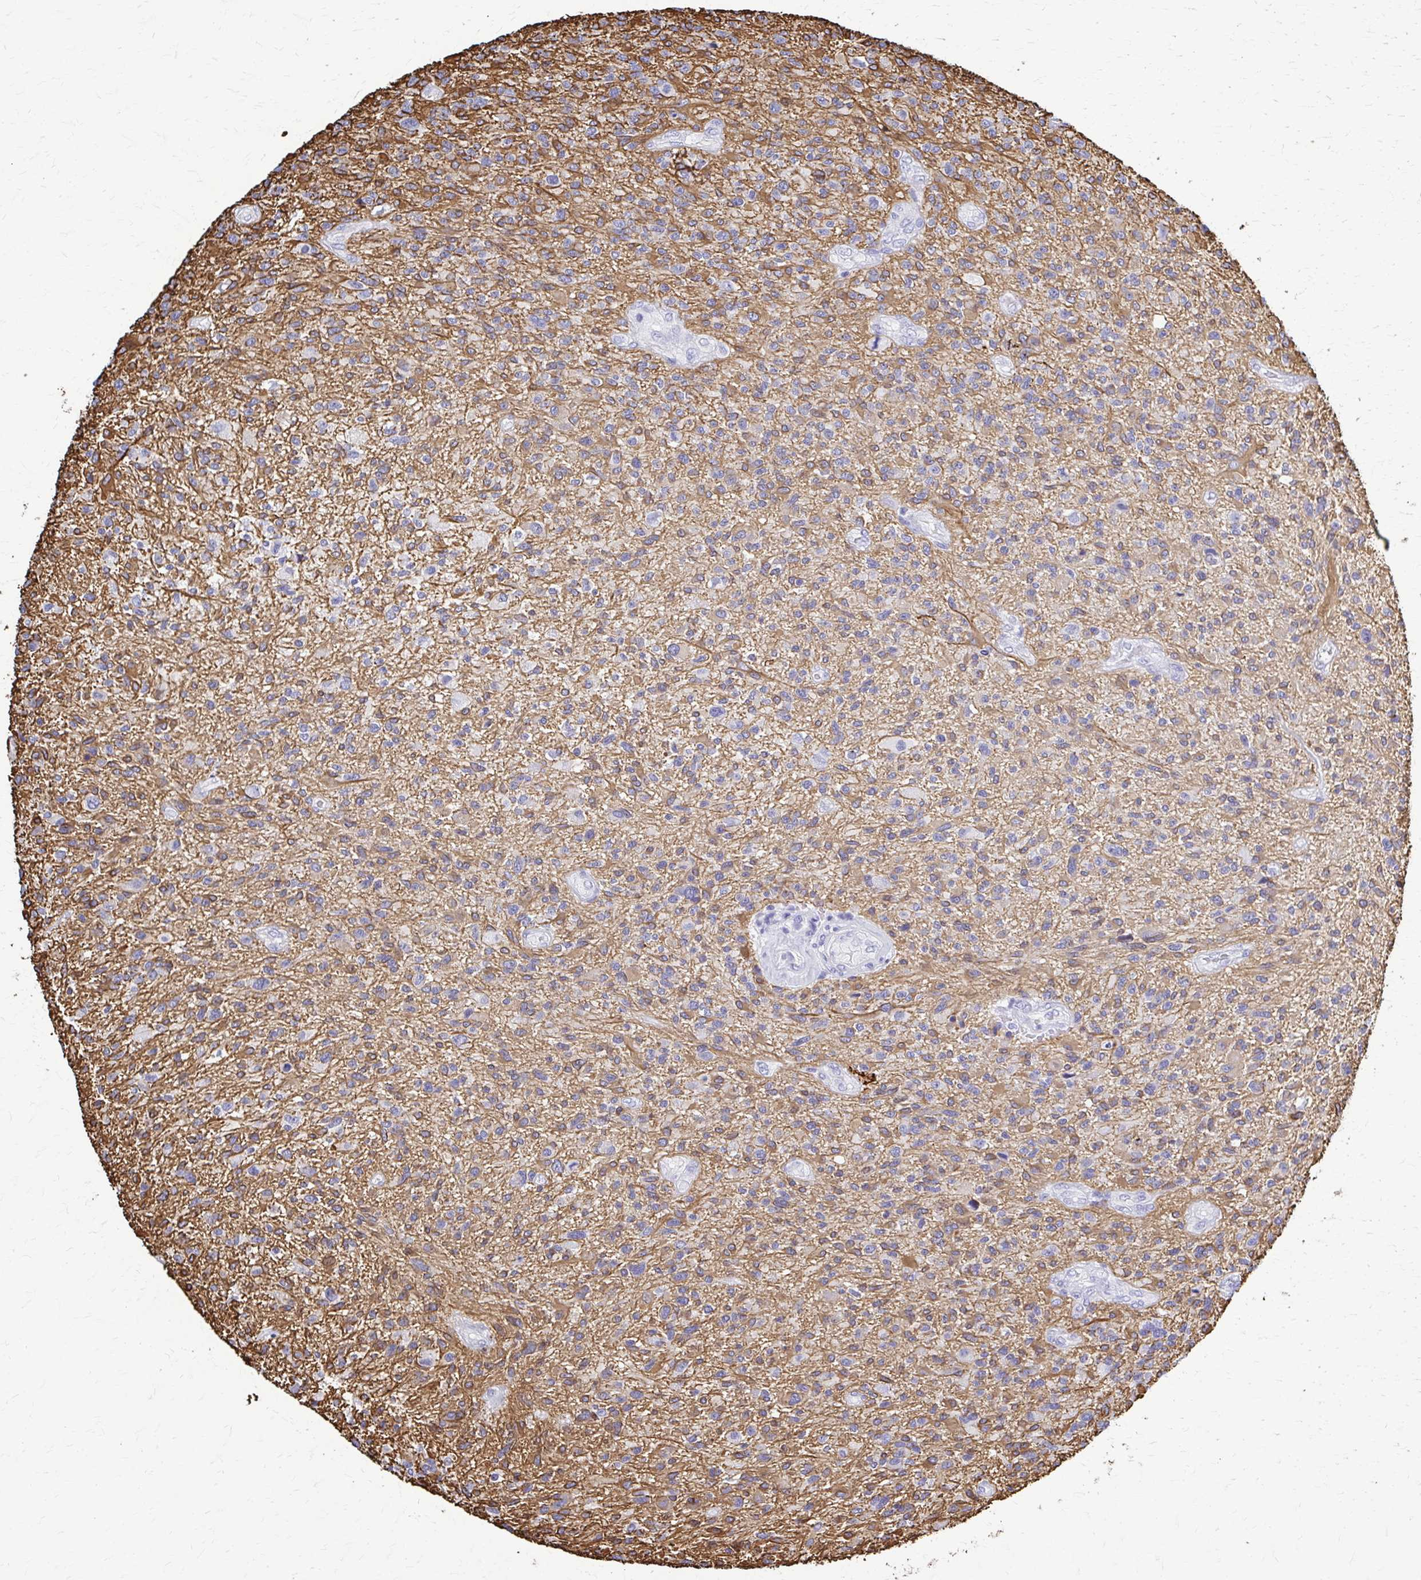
{"staining": {"intensity": "moderate", "quantity": "25%-75%", "location": "cytoplasmic/membranous"}, "tissue": "glioma", "cell_type": "Tumor cells", "image_type": "cancer", "snomed": [{"axis": "morphology", "description": "Glioma, malignant, High grade"}, {"axis": "topography", "description": "Brain"}], "caption": "High-magnification brightfield microscopy of glioma stained with DAB (brown) and counterstained with hematoxylin (blue). tumor cells exhibit moderate cytoplasmic/membranous positivity is identified in approximately25%-75% of cells.", "gene": "GFAP", "patient": {"sex": "male", "age": 47}}